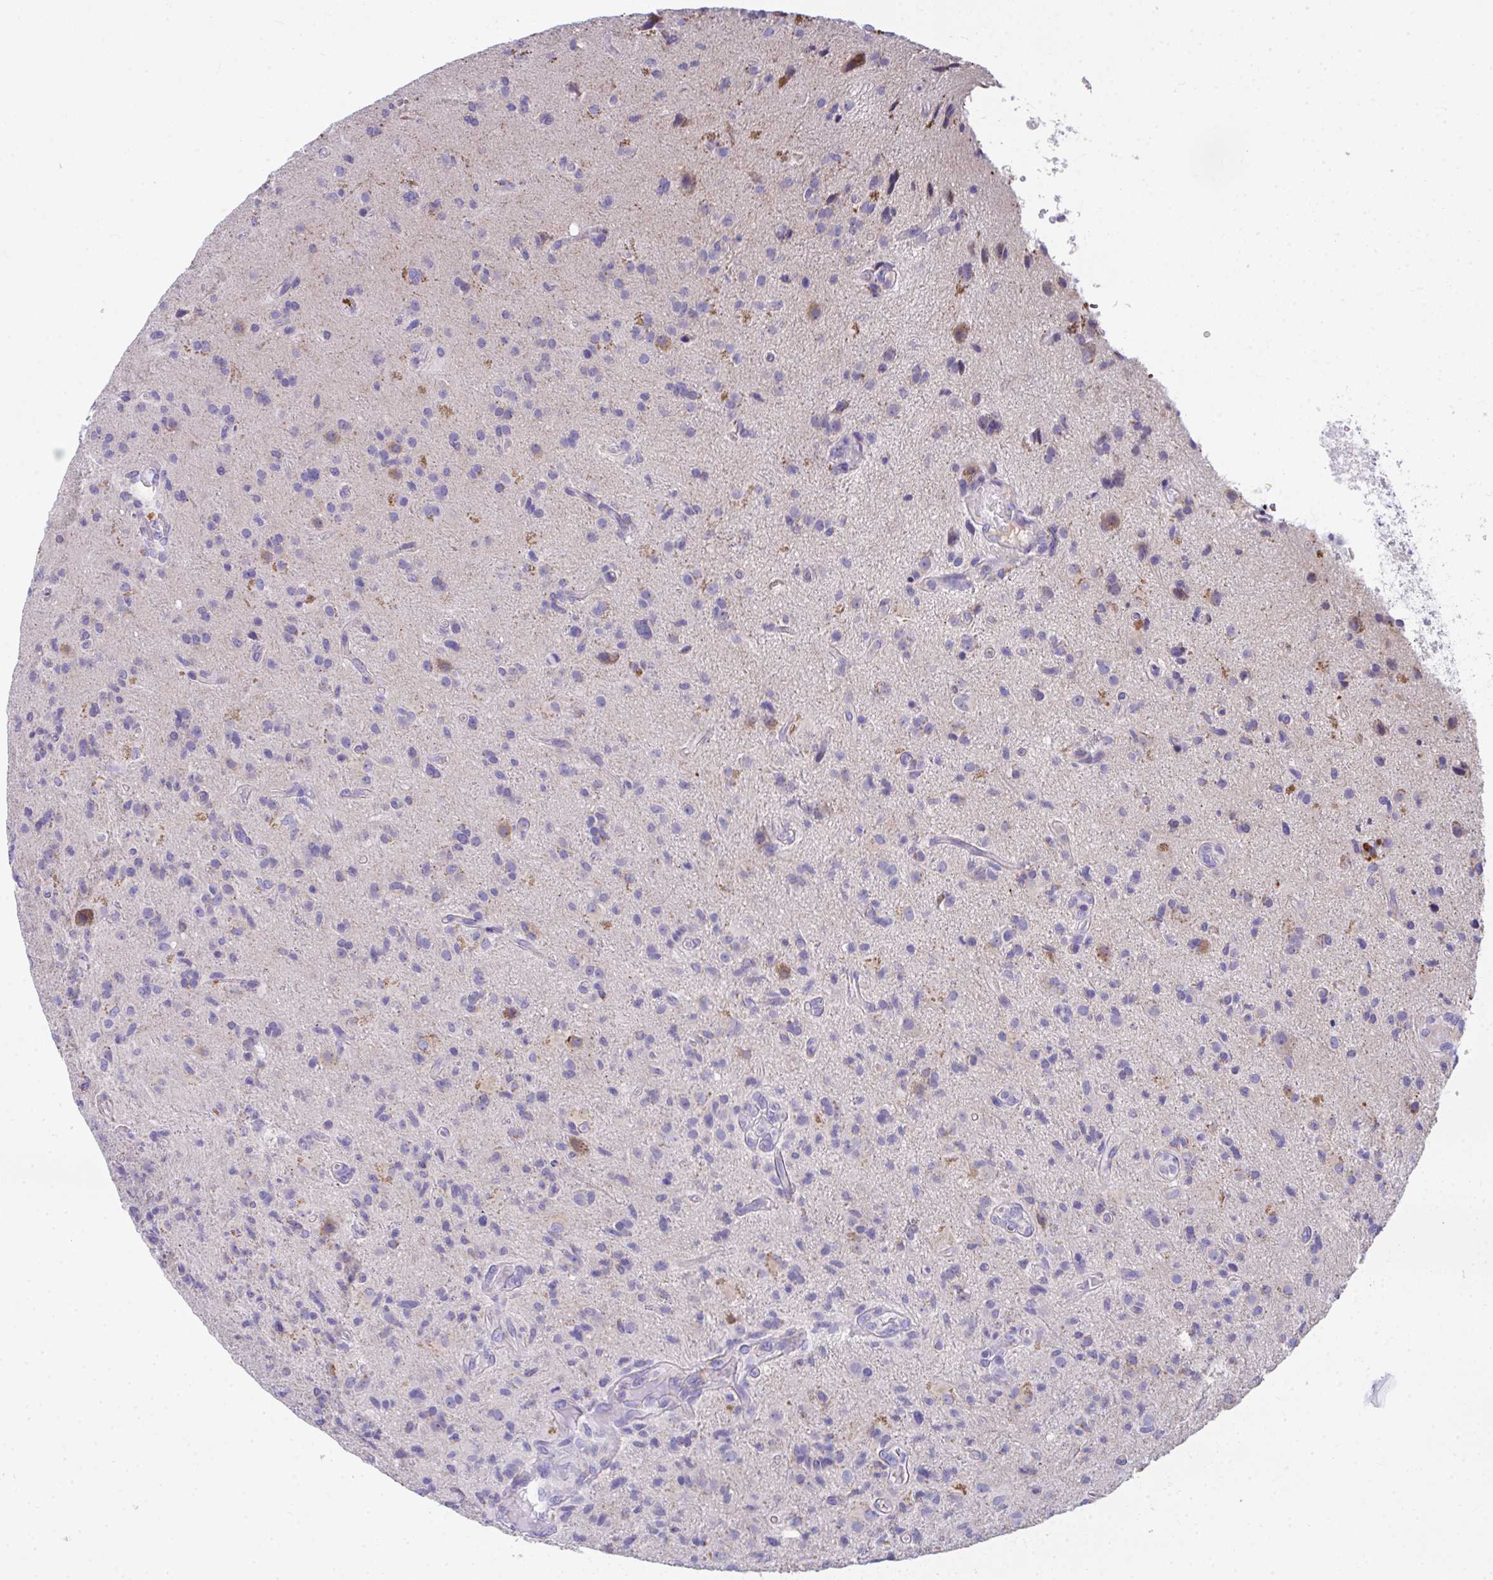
{"staining": {"intensity": "negative", "quantity": "none", "location": "none"}, "tissue": "glioma", "cell_type": "Tumor cells", "image_type": "cancer", "snomed": [{"axis": "morphology", "description": "Glioma, malignant, High grade"}, {"axis": "topography", "description": "Brain"}], "caption": "An immunohistochemistry micrograph of glioma is shown. There is no staining in tumor cells of glioma.", "gene": "COA5", "patient": {"sex": "male", "age": 55}}